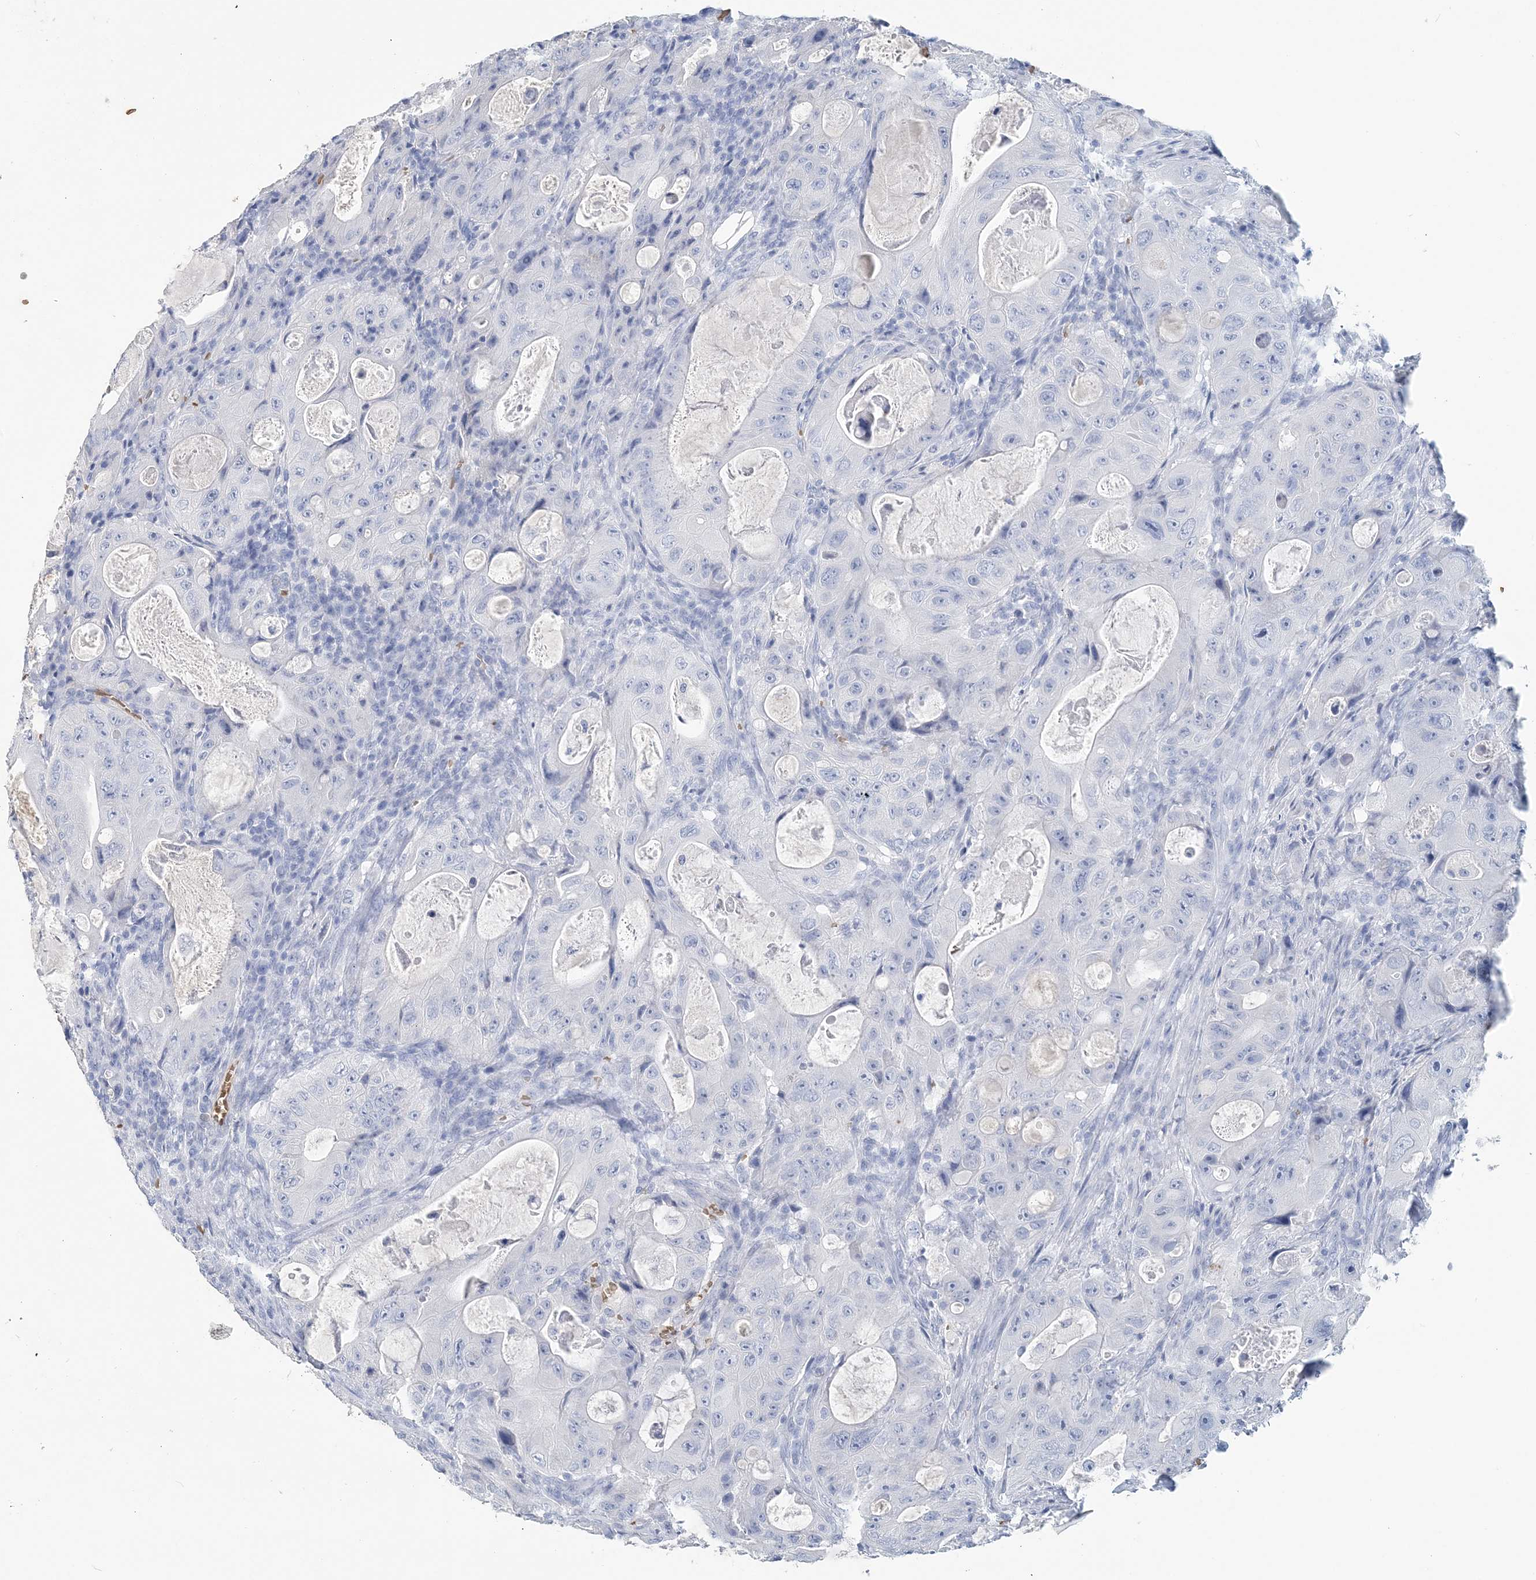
{"staining": {"intensity": "negative", "quantity": "none", "location": "none"}, "tissue": "colorectal cancer", "cell_type": "Tumor cells", "image_type": "cancer", "snomed": [{"axis": "morphology", "description": "Adenocarcinoma, NOS"}, {"axis": "topography", "description": "Colon"}], "caption": "Immunohistochemistry (IHC) of colorectal cancer (adenocarcinoma) demonstrates no staining in tumor cells.", "gene": "HBD", "patient": {"sex": "female", "age": 46}}